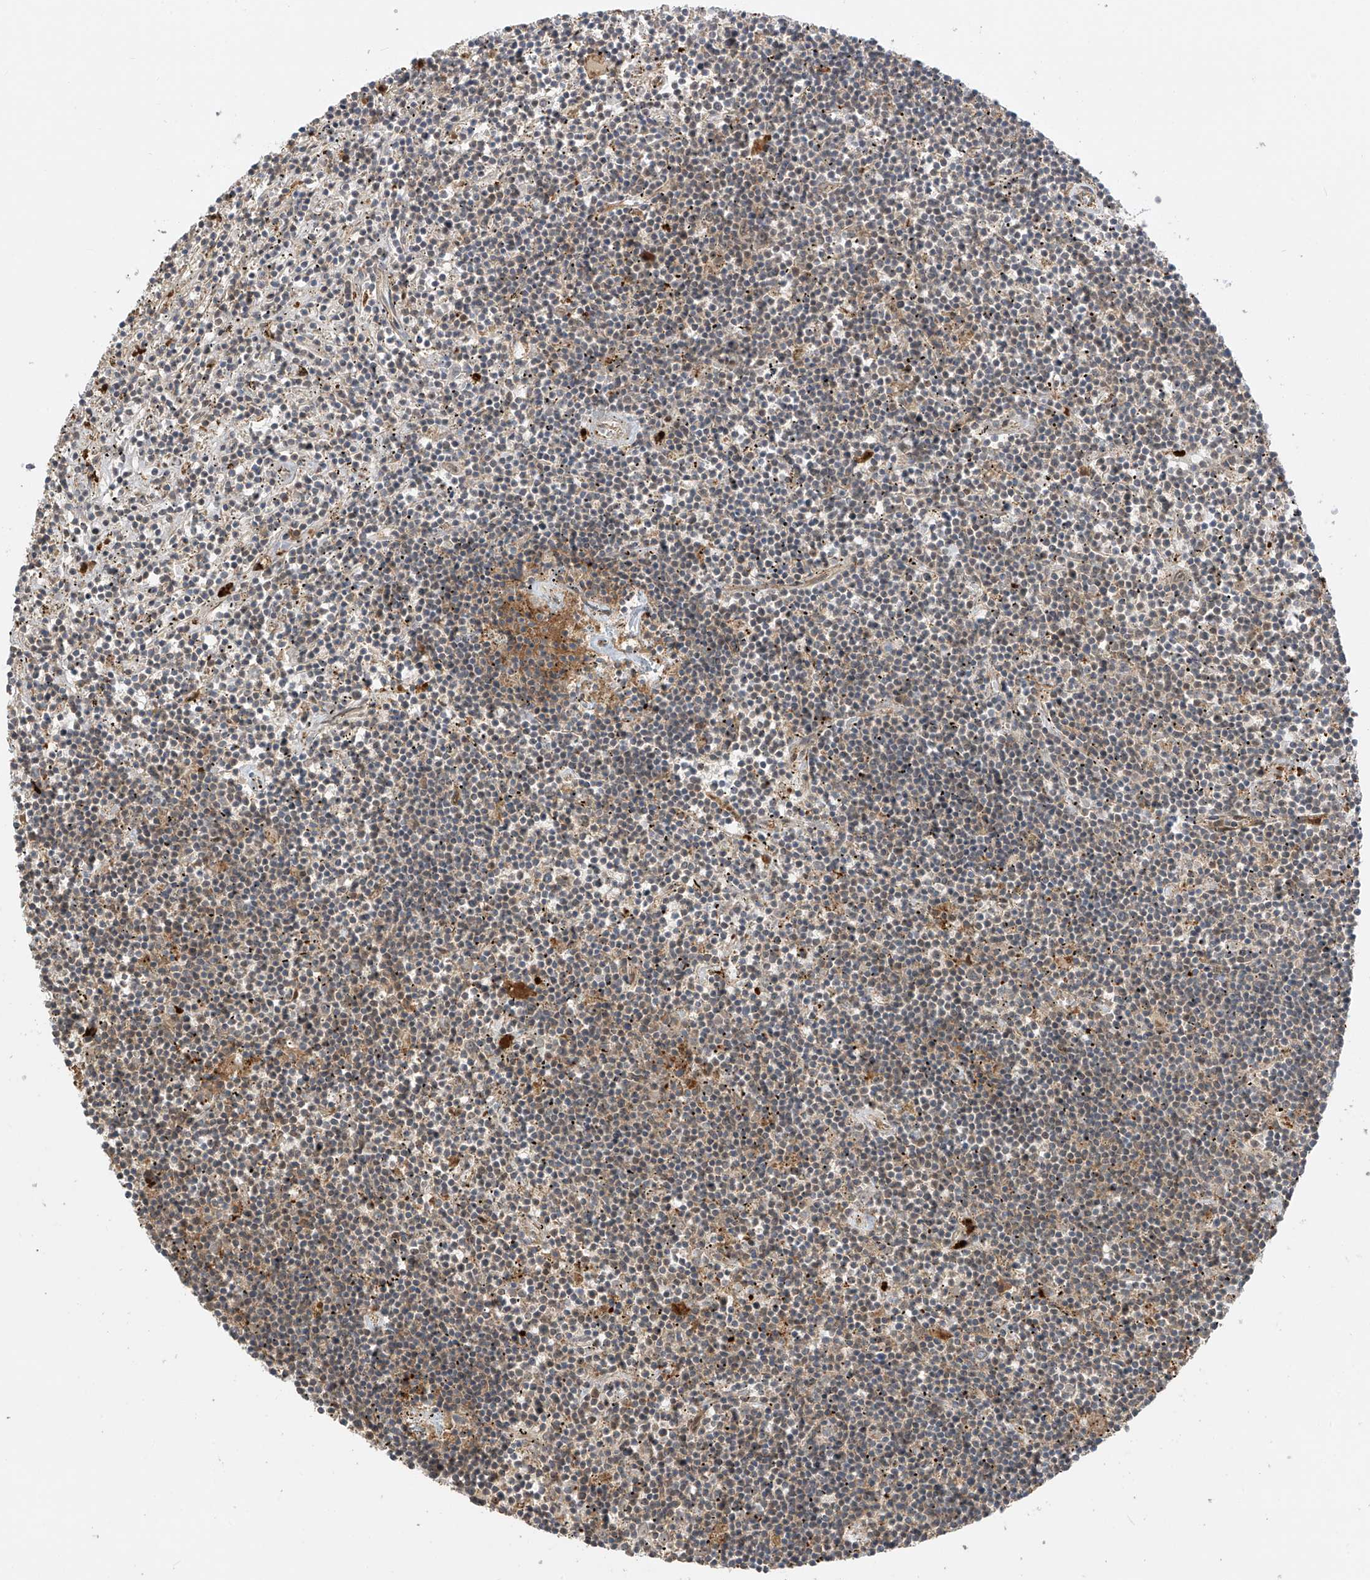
{"staining": {"intensity": "negative", "quantity": "none", "location": "none"}, "tissue": "lymphoma", "cell_type": "Tumor cells", "image_type": "cancer", "snomed": [{"axis": "morphology", "description": "Malignant lymphoma, non-Hodgkin's type, Low grade"}, {"axis": "topography", "description": "Spleen"}], "caption": "The micrograph reveals no significant staining in tumor cells of malignant lymphoma, non-Hodgkin's type (low-grade). (DAB (3,3'-diaminobenzidine) immunohistochemistry visualized using brightfield microscopy, high magnification).", "gene": "ATAD2B", "patient": {"sex": "male", "age": 76}}